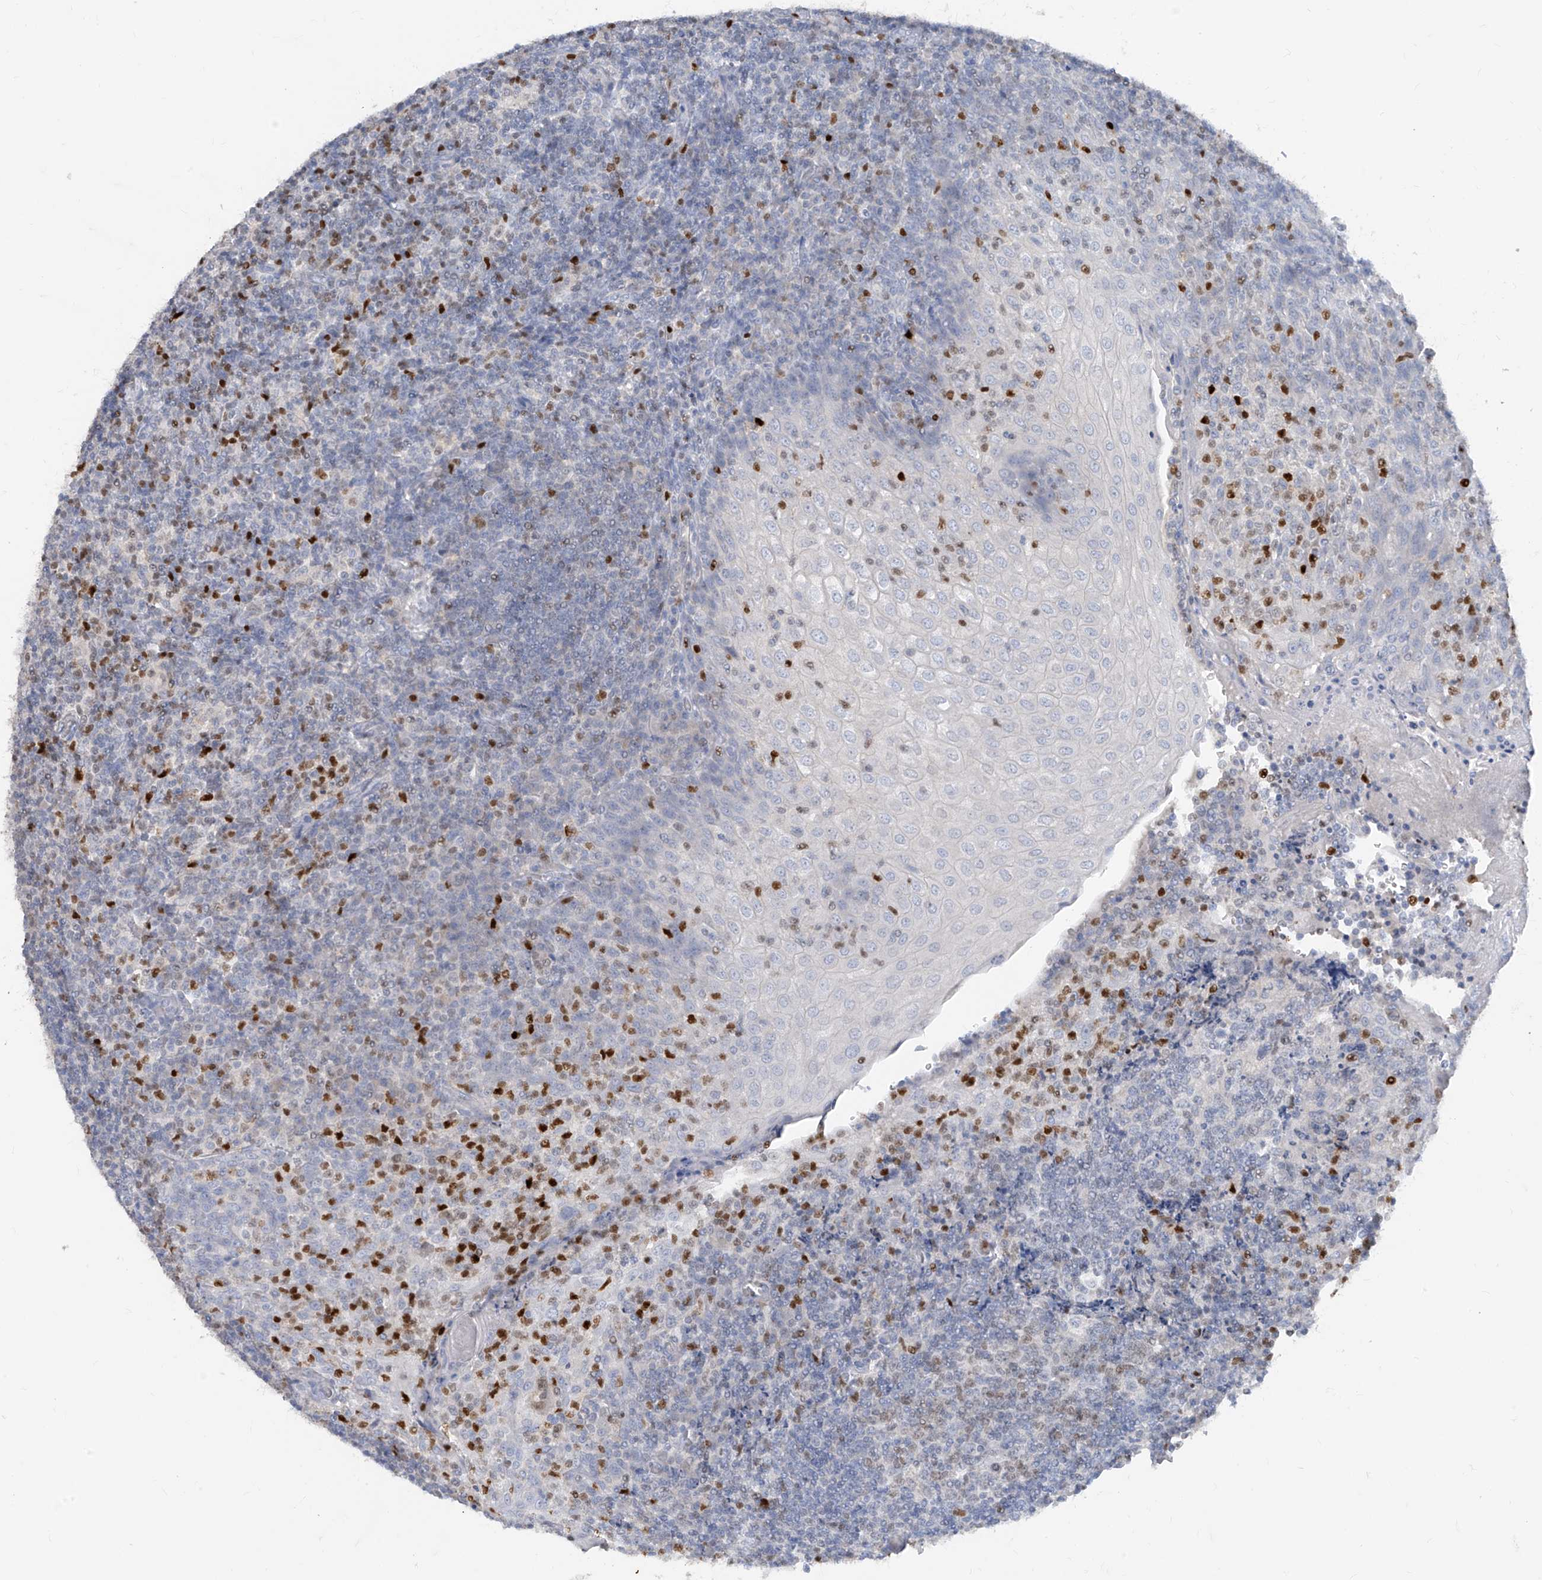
{"staining": {"intensity": "weak", "quantity": "<25%", "location": "nuclear"}, "tissue": "tonsil", "cell_type": "Germinal center cells", "image_type": "normal", "snomed": [{"axis": "morphology", "description": "Normal tissue, NOS"}, {"axis": "topography", "description": "Tonsil"}], "caption": "Micrograph shows no significant protein staining in germinal center cells of unremarkable tonsil.", "gene": "TBX21", "patient": {"sex": "female", "age": 19}}